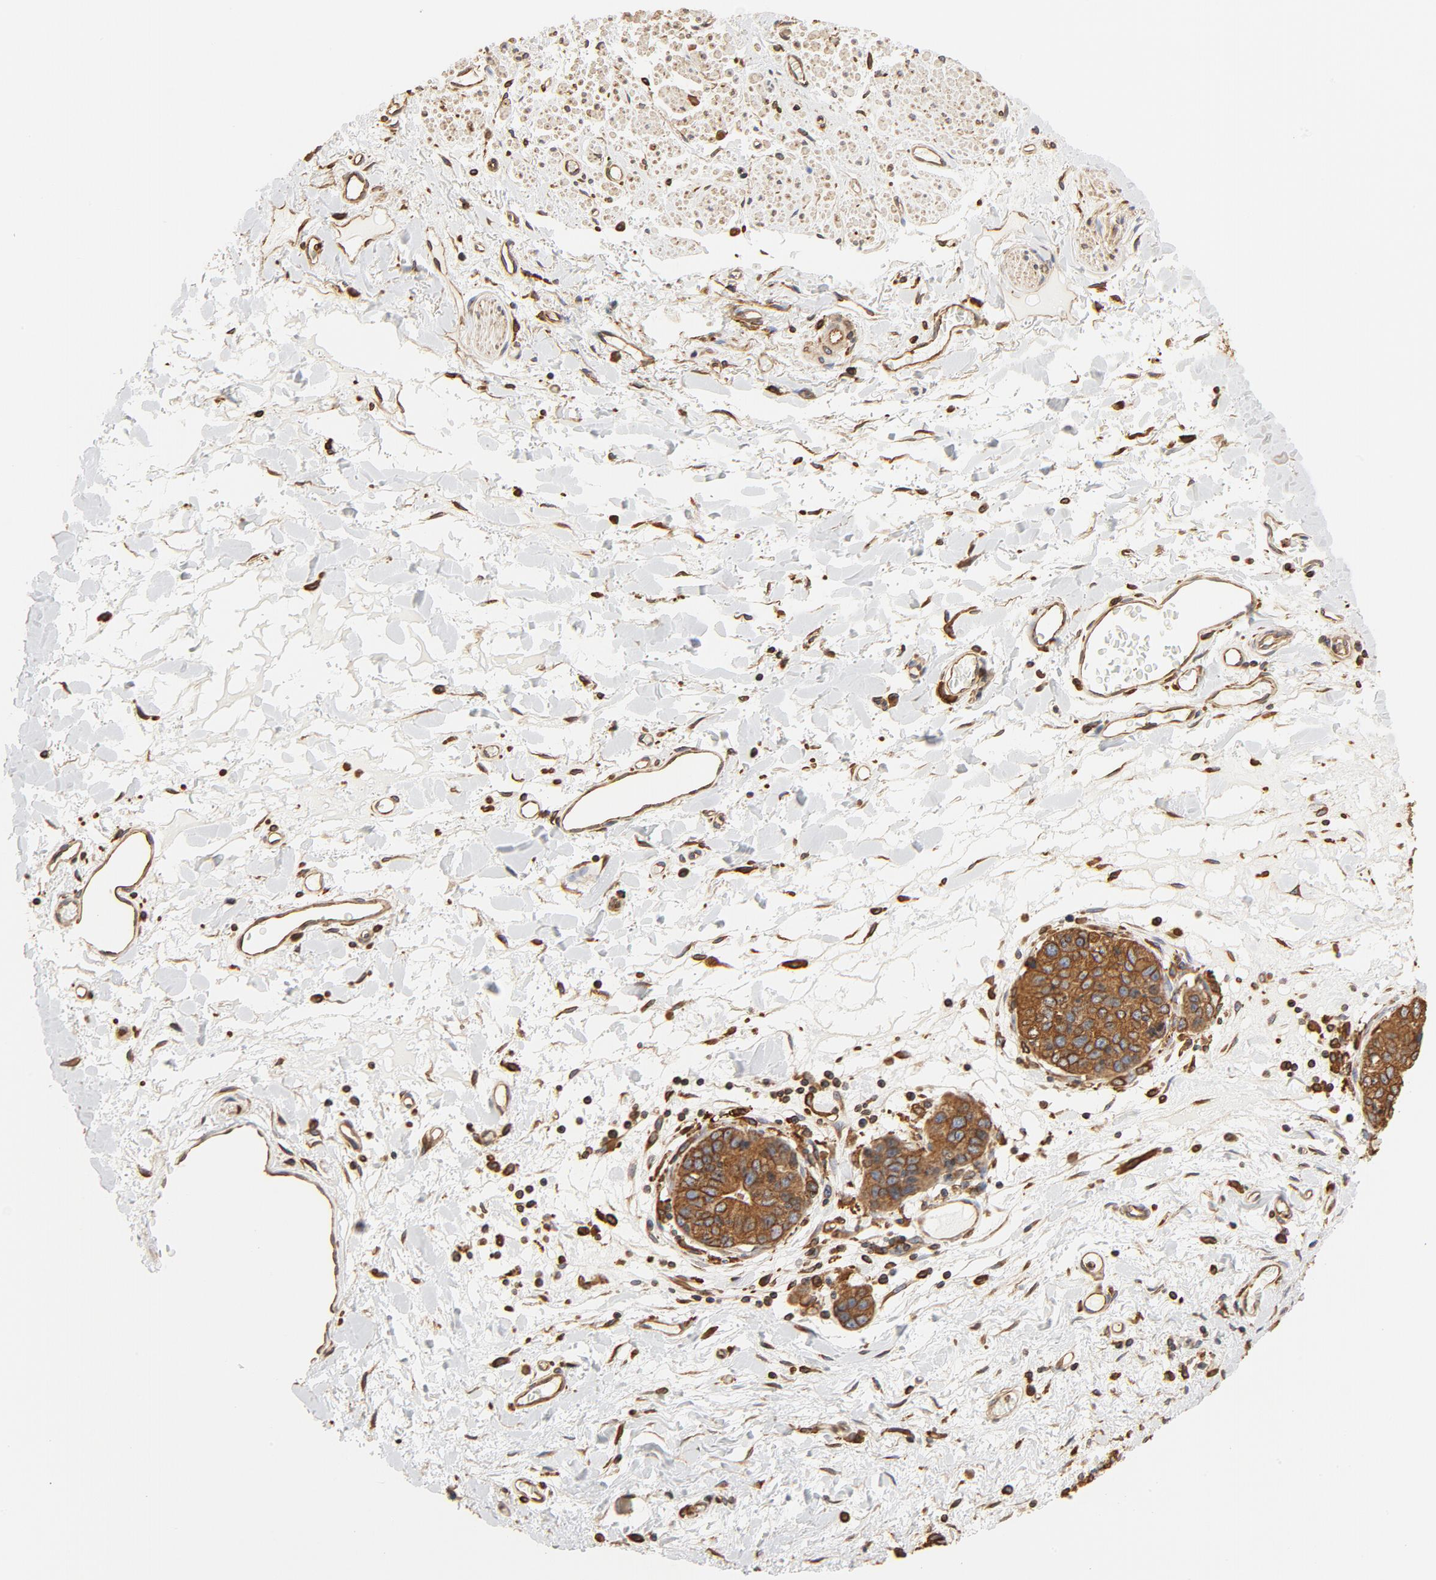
{"staining": {"intensity": "moderate", "quantity": ">75%", "location": "cytoplasmic/membranous"}, "tissue": "stomach cancer", "cell_type": "Tumor cells", "image_type": "cancer", "snomed": [{"axis": "morphology", "description": "Adenocarcinoma, NOS"}, {"axis": "topography", "description": "Esophagus"}, {"axis": "topography", "description": "Stomach"}], "caption": "Protein analysis of adenocarcinoma (stomach) tissue exhibits moderate cytoplasmic/membranous staining in about >75% of tumor cells.", "gene": "BCAP31", "patient": {"sex": "male", "age": 74}}